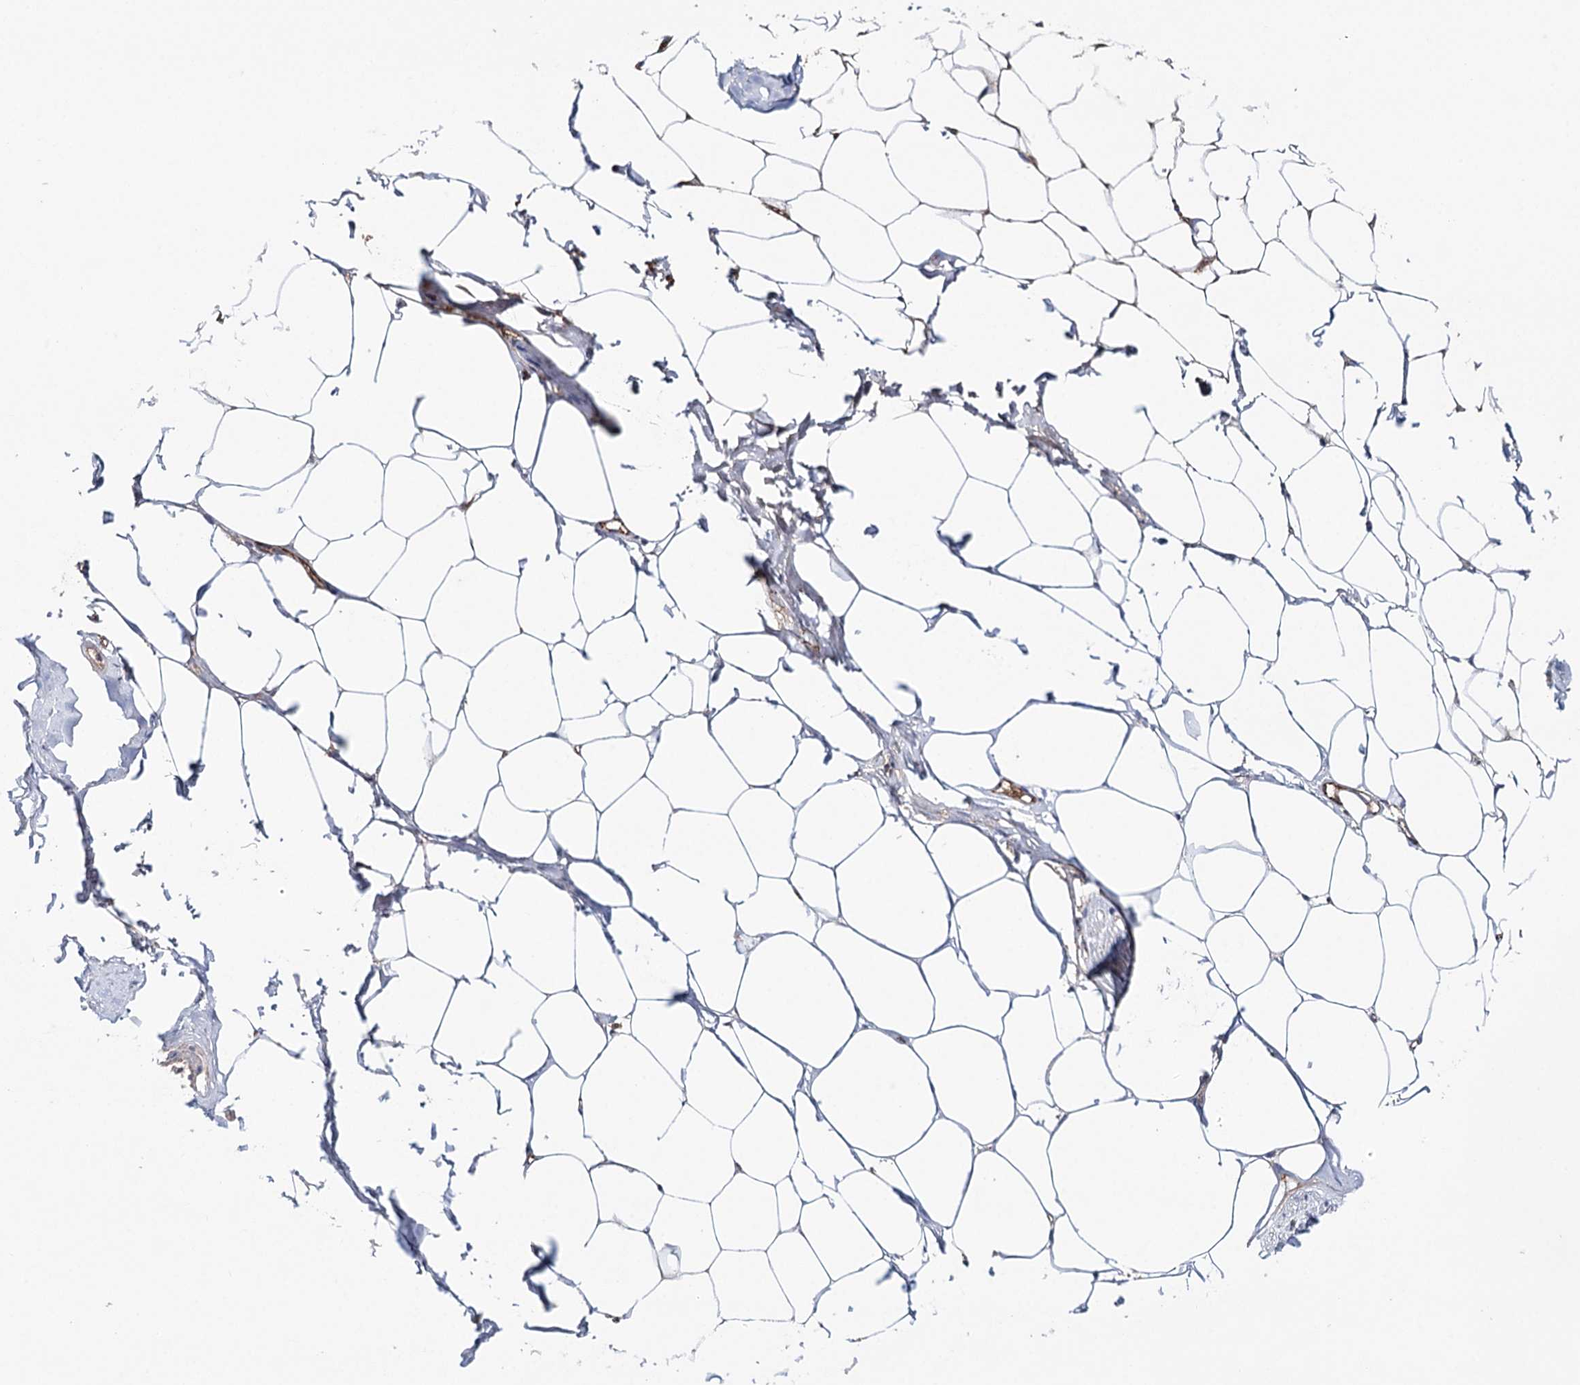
{"staining": {"intensity": "negative", "quantity": "none", "location": "none"}, "tissue": "adipose tissue", "cell_type": "Adipocytes", "image_type": "normal", "snomed": [{"axis": "morphology", "description": "Normal tissue, NOS"}, {"axis": "morphology", "description": "Adenocarcinoma, Low grade"}, {"axis": "topography", "description": "Prostate"}, {"axis": "topography", "description": "Peripheral nerve tissue"}], "caption": "The histopathology image reveals no significant positivity in adipocytes of adipose tissue. (DAB immunohistochemistry (IHC), high magnification).", "gene": "PKP4", "patient": {"sex": "male", "age": 63}}